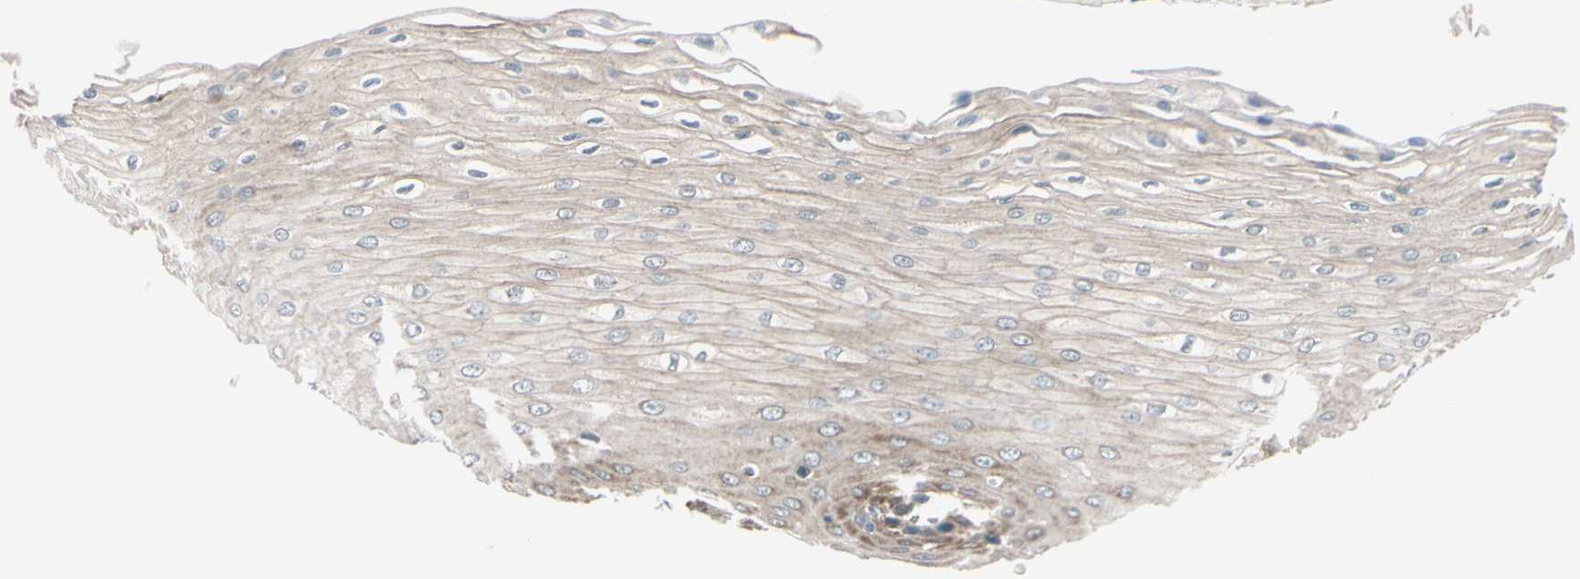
{"staining": {"intensity": "weak", "quantity": ">75%", "location": "cytoplasmic/membranous"}, "tissue": "esophagus", "cell_type": "Squamous epithelial cells", "image_type": "normal", "snomed": [{"axis": "morphology", "description": "Normal tissue, NOS"}, {"axis": "morphology", "description": "Squamous cell carcinoma, NOS"}, {"axis": "topography", "description": "Esophagus"}], "caption": "High-power microscopy captured an IHC photomicrograph of unremarkable esophagus, revealing weak cytoplasmic/membranous positivity in approximately >75% of squamous epithelial cells. The protein is shown in brown color, while the nuclei are stained blue.", "gene": "MARK1", "patient": {"sex": "male", "age": 65}}